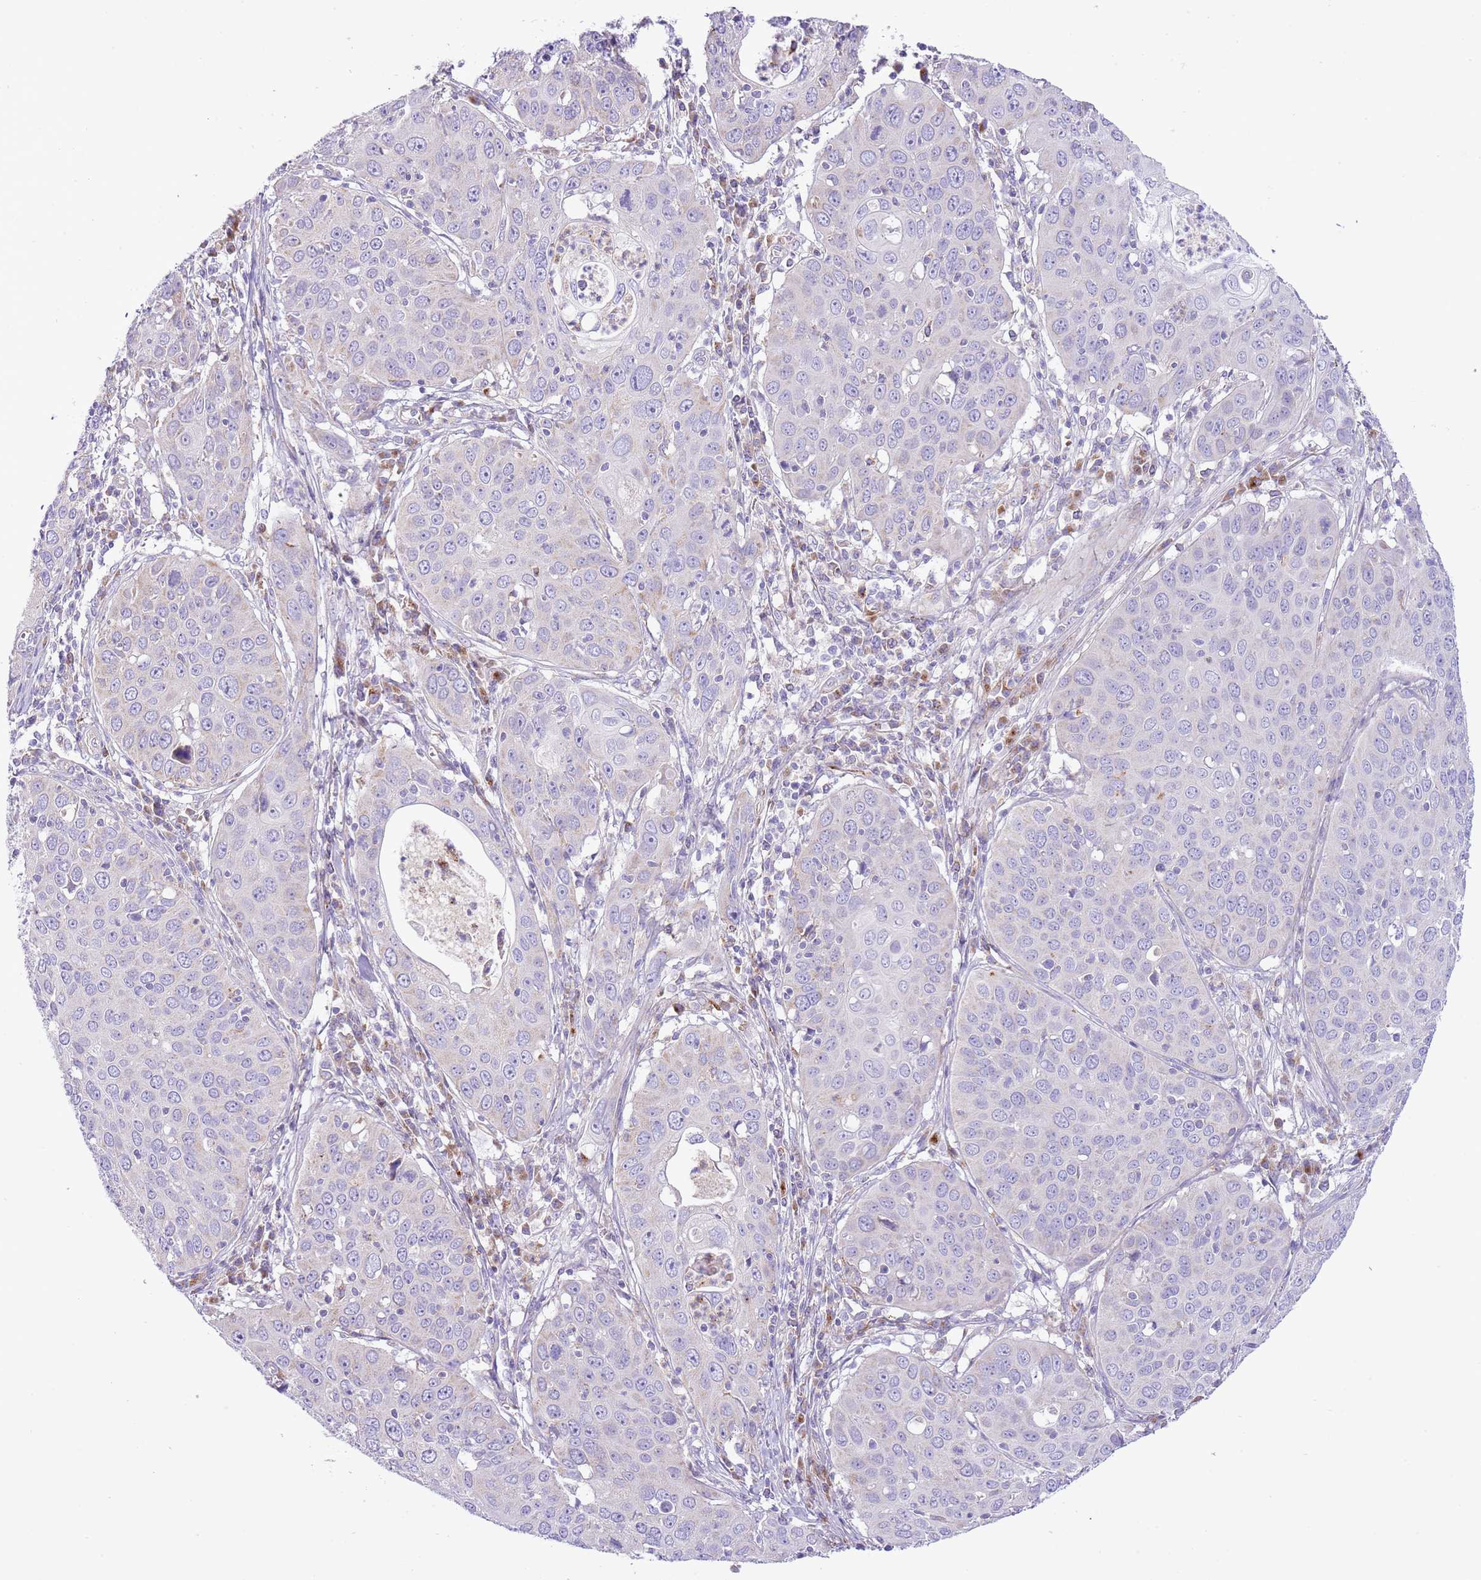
{"staining": {"intensity": "negative", "quantity": "none", "location": "none"}, "tissue": "cervical cancer", "cell_type": "Tumor cells", "image_type": "cancer", "snomed": [{"axis": "morphology", "description": "Squamous cell carcinoma, NOS"}, {"axis": "topography", "description": "Cervix"}], "caption": "Tumor cells show no significant expression in cervical cancer (squamous cell carcinoma).", "gene": "OAZ2", "patient": {"sex": "female", "age": 36}}